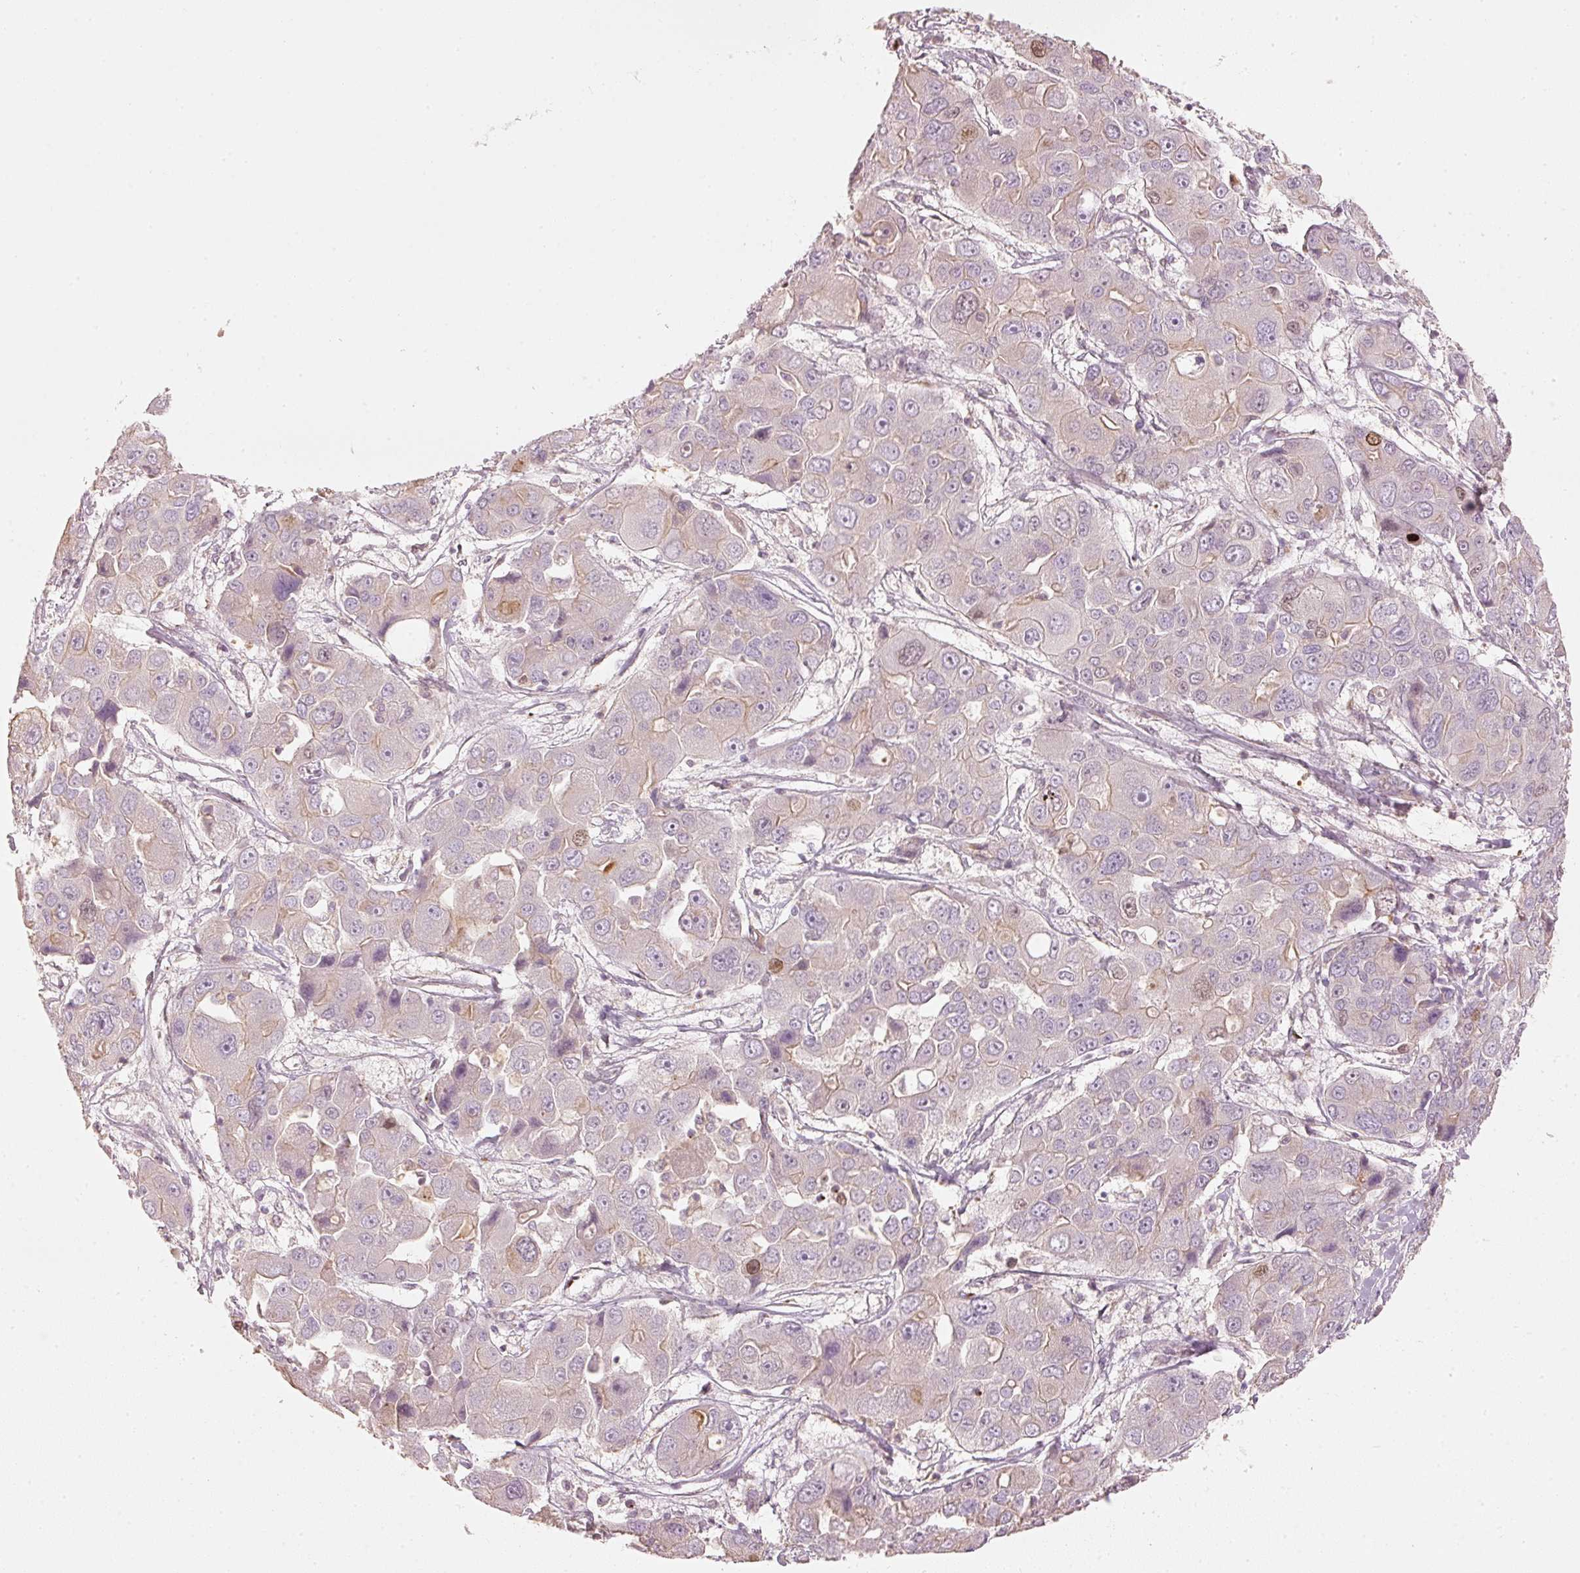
{"staining": {"intensity": "moderate", "quantity": "<25%", "location": "nuclear"}, "tissue": "liver cancer", "cell_type": "Tumor cells", "image_type": "cancer", "snomed": [{"axis": "morphology", "description": "Cholangiocarcinoma"}, {"axis": "topography", "description": "Liver"}], "caption": "The histopathology image exhibits a brown stain indicating the presence of a protein in the nuclear of tumor cells in liver cancer. Nuclei are stained in blue.", "gene": "TREX2", "patient": {"sex": "male", "age": 67}}